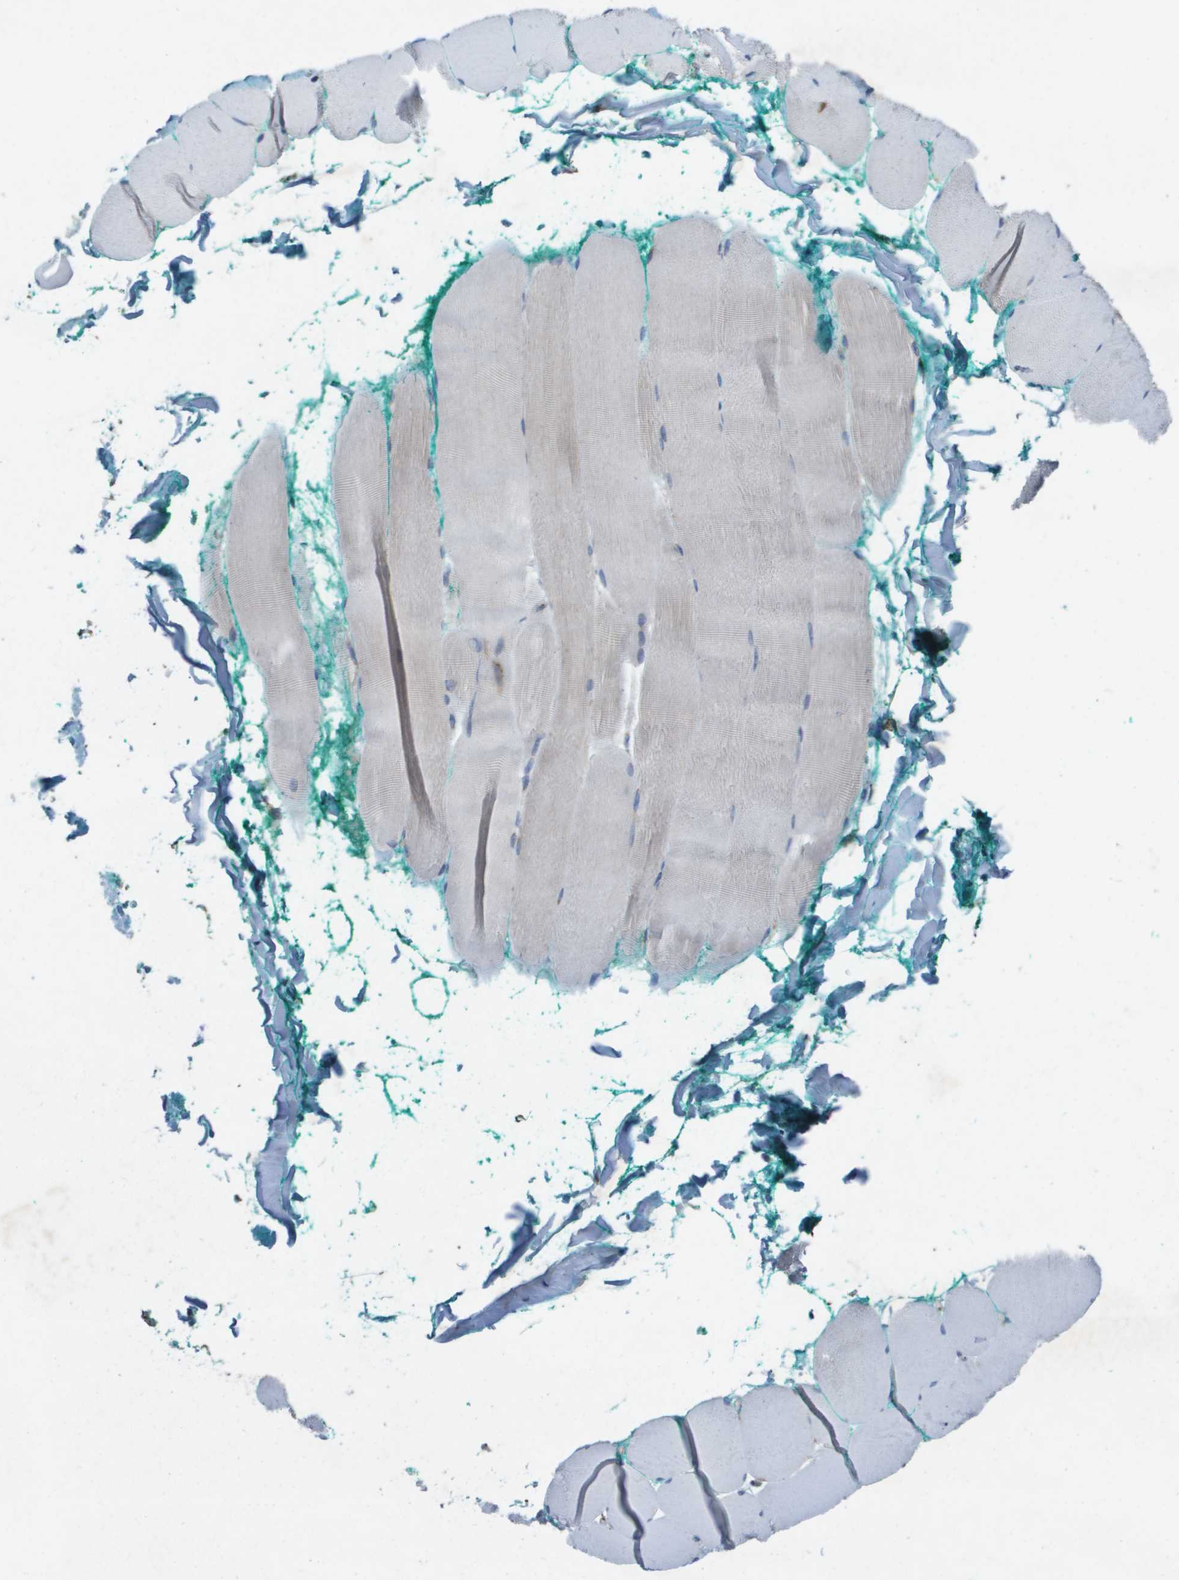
{"staining": {"intensity": "negative", "quantity": "none", "location": "none"}, "tissue": "skeletal muscle", "cell_type": "Myocytes", "image_type": "normal", "snomed": [{"axis": "morphology", "description": "Normal tissue, NOS"}, {"axis": "morphology", "description": "Squamous cell carcinoma, NOS"}, {"axis": "topography", "description": "Skeletal muscle"}], "caption": "This is a histopathology image of IHC staining of unremarkable skeletal muscle, which shows no staining in myocytes. (DAB (3,3'-diaminobenzidine) immunohistochemistry (IHC) visualized using brightfield microscopy, high magnification).", "gene": "QSOX2", "patient": {"sex": "male", "age": 51}}